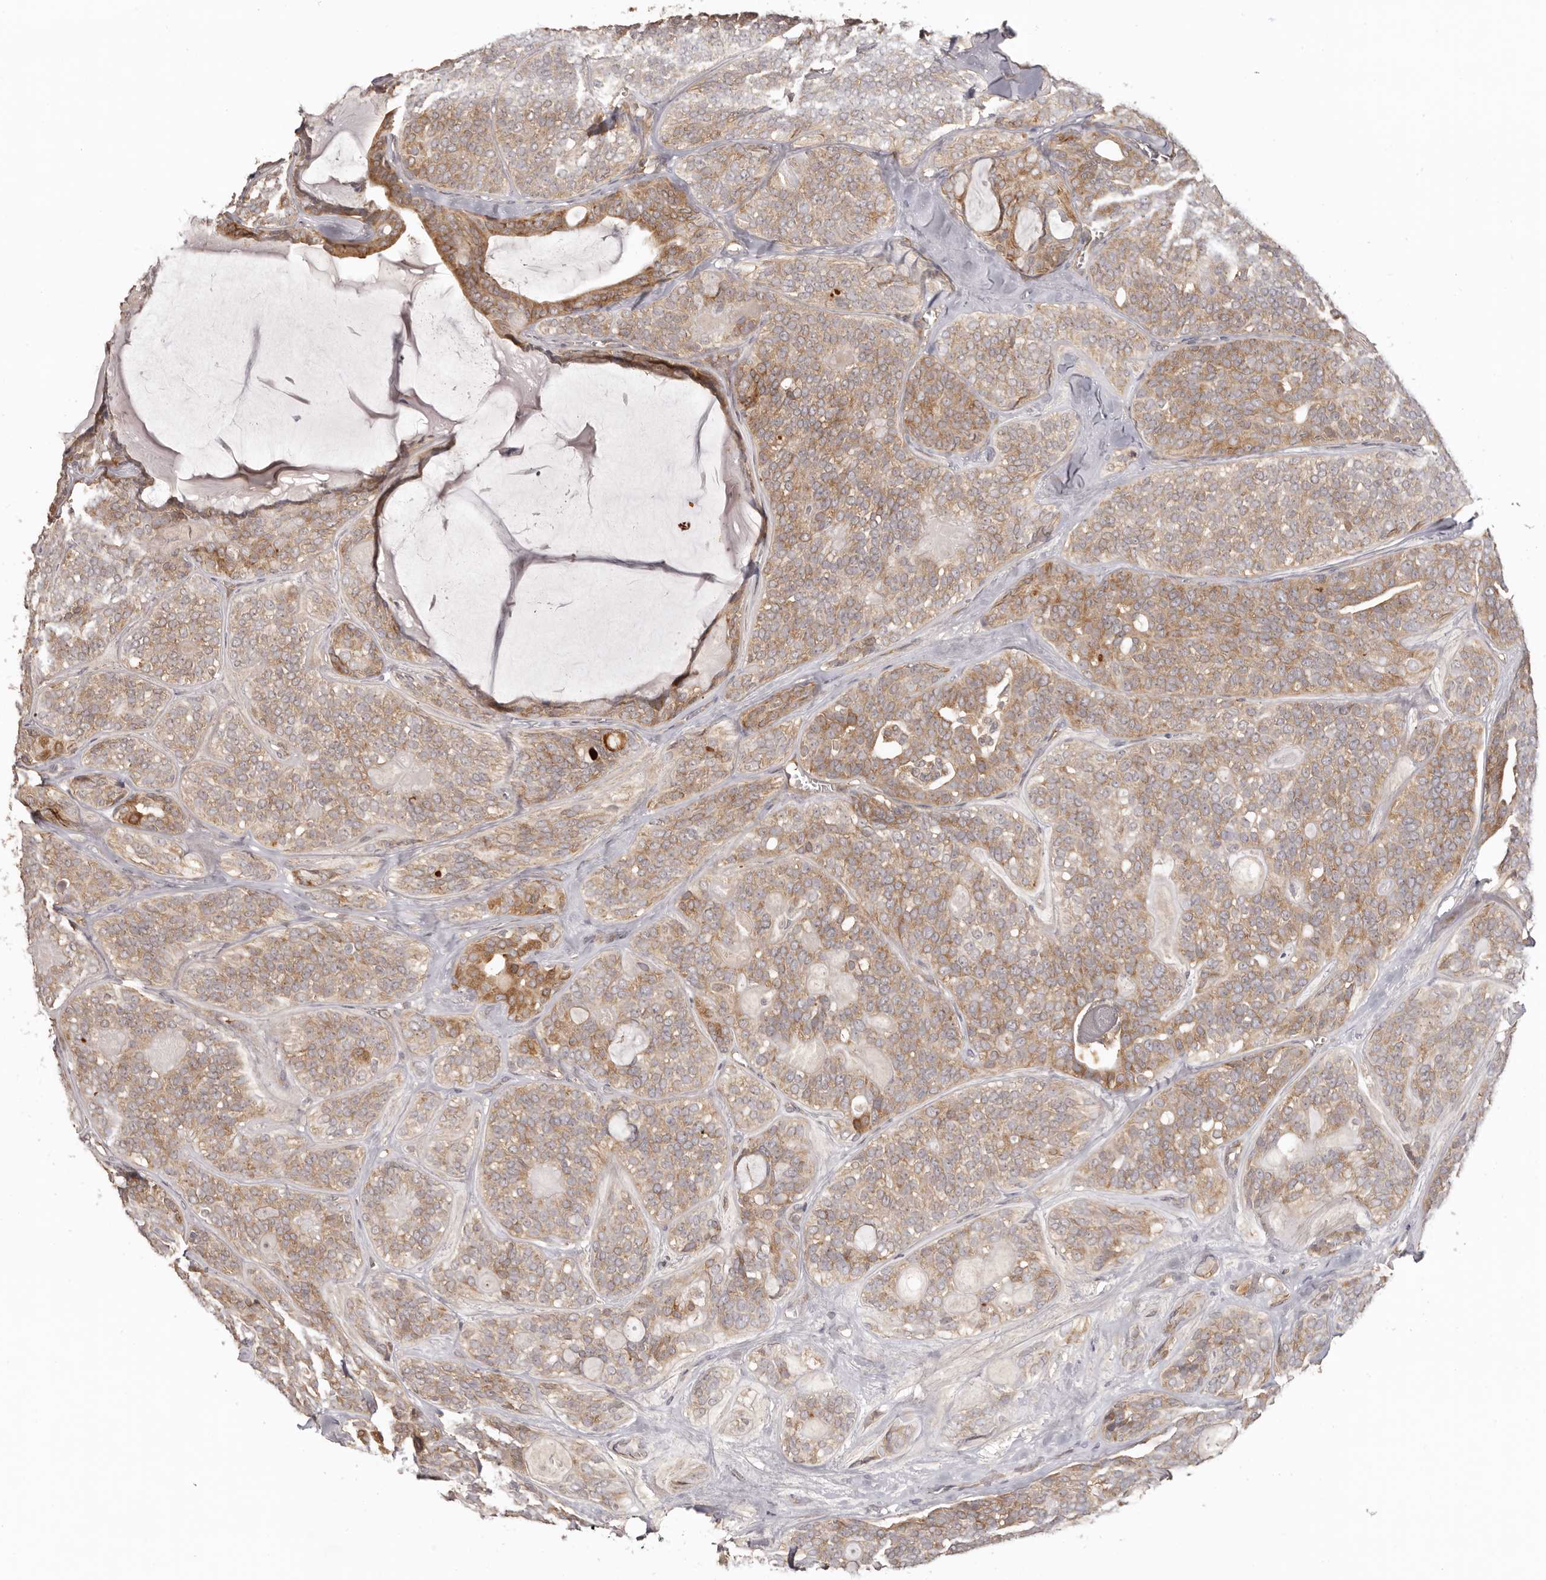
{"staining": {"intensity": "moderate", "quantity": ">75%", "location": "cytoplasmic/membranous"}, "tissue": "head and neck cancer", "cell_type": "Tumor cells", "image_type": "cancer", "snomed": [{"axis": "morphology", "description": "Adenocarcinoma, NOS"}, {"axis": "topography", "description": "Head-Neck"}], "caption": "IHC (DAB (3,3'-diaminobenzidine)) staining of human head and neck adenocarcinoma demonstrates moderate cytoplasmic/membranous protein expression in approximately >75% of tumor cells.", "gene": "EEF1E1", "patient": {"sex": "male", "age": 66}}